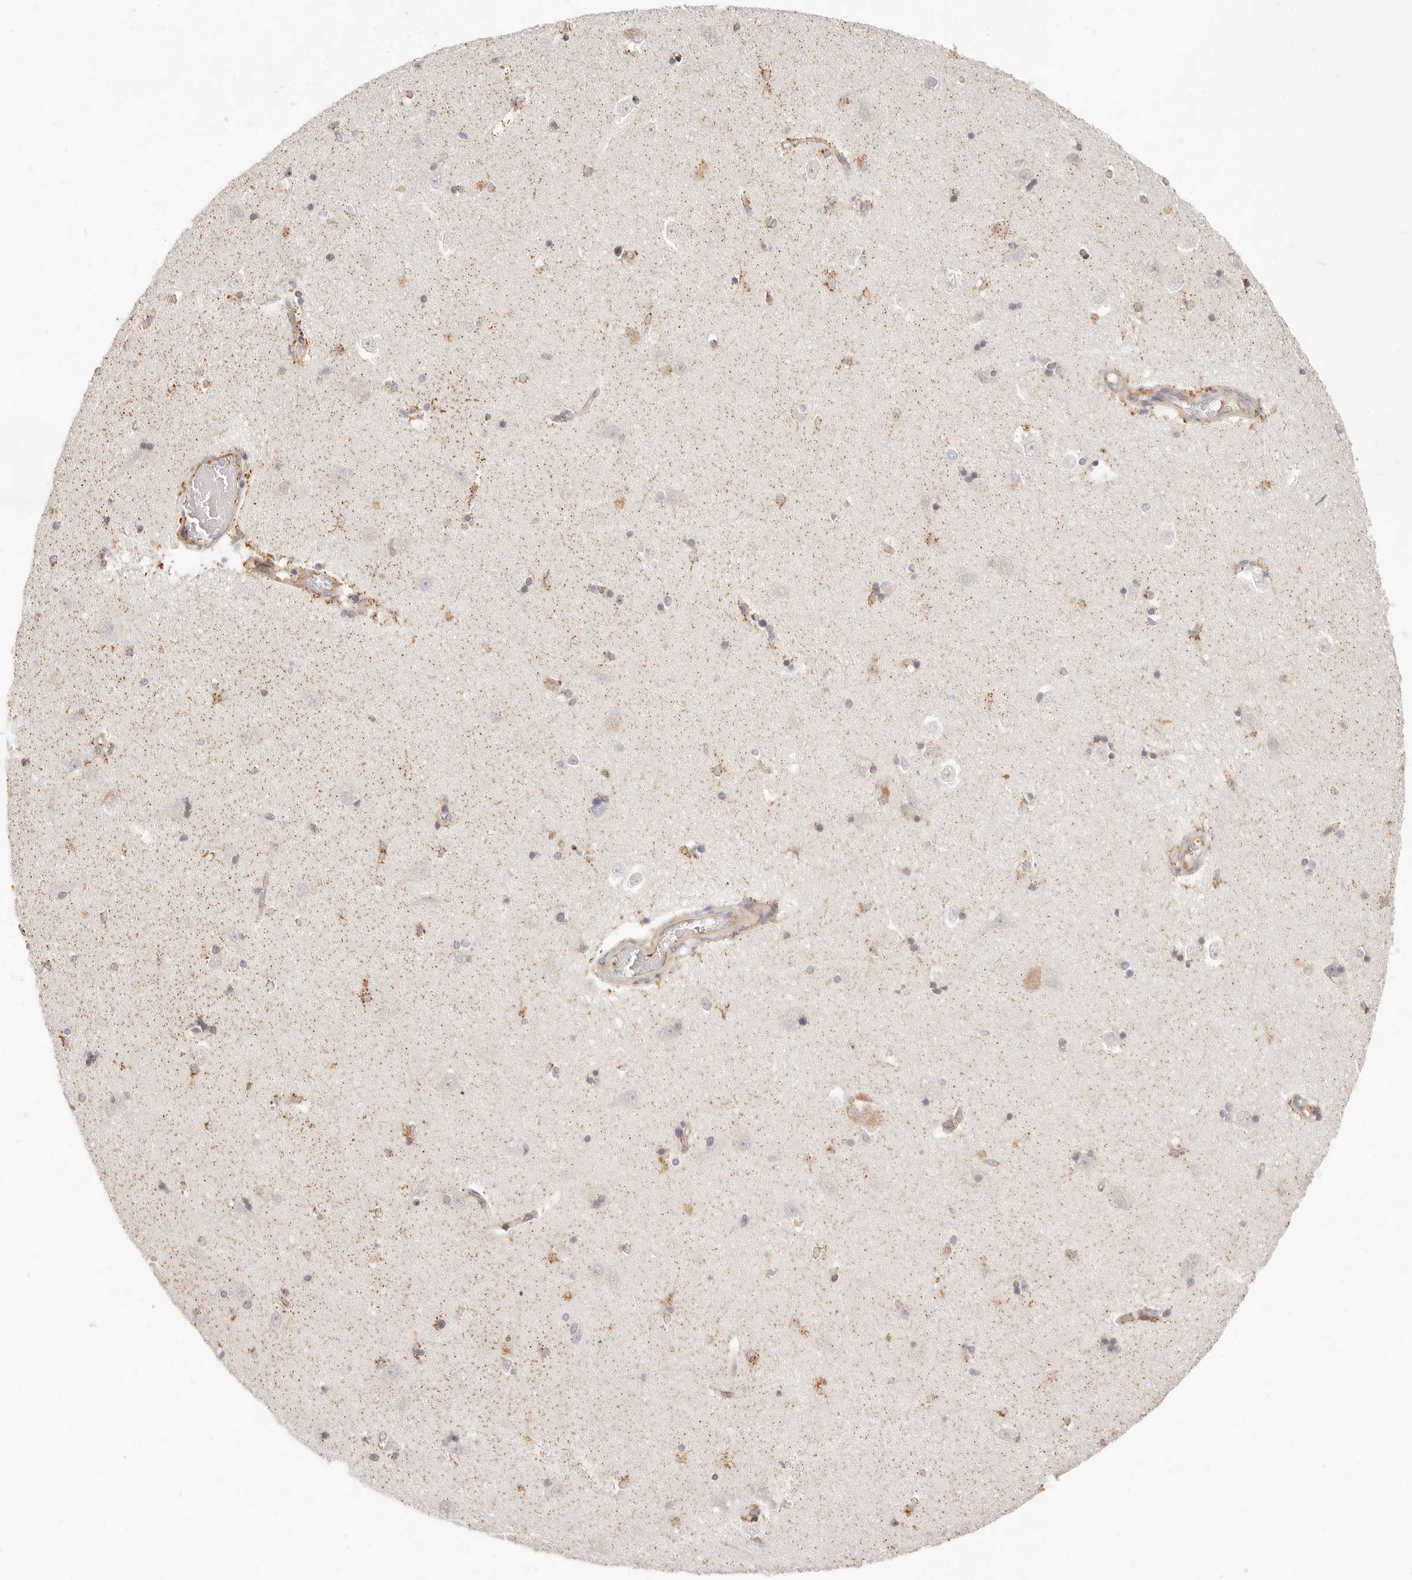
{"staining": {"intensity": "moderate", "quantity": "<25%", "location": "cytoplasmic/membranous"}, "tissue": "hippocampus", "cell_type": "Glial cells", "image_type": "normal", "snomed": [{"axis": "morphology", "description": "Normal tissue, NOS"}, {"axis": "topography", "description": "Hippocampus"}], "caption": "Protein staining of unremarkable hippocampus reveals moderate cytoplasmic/membranous positivity in about <25% of glial cells.", "gene": "SASS6", "patient": {"sex": "male", "age": 45}}